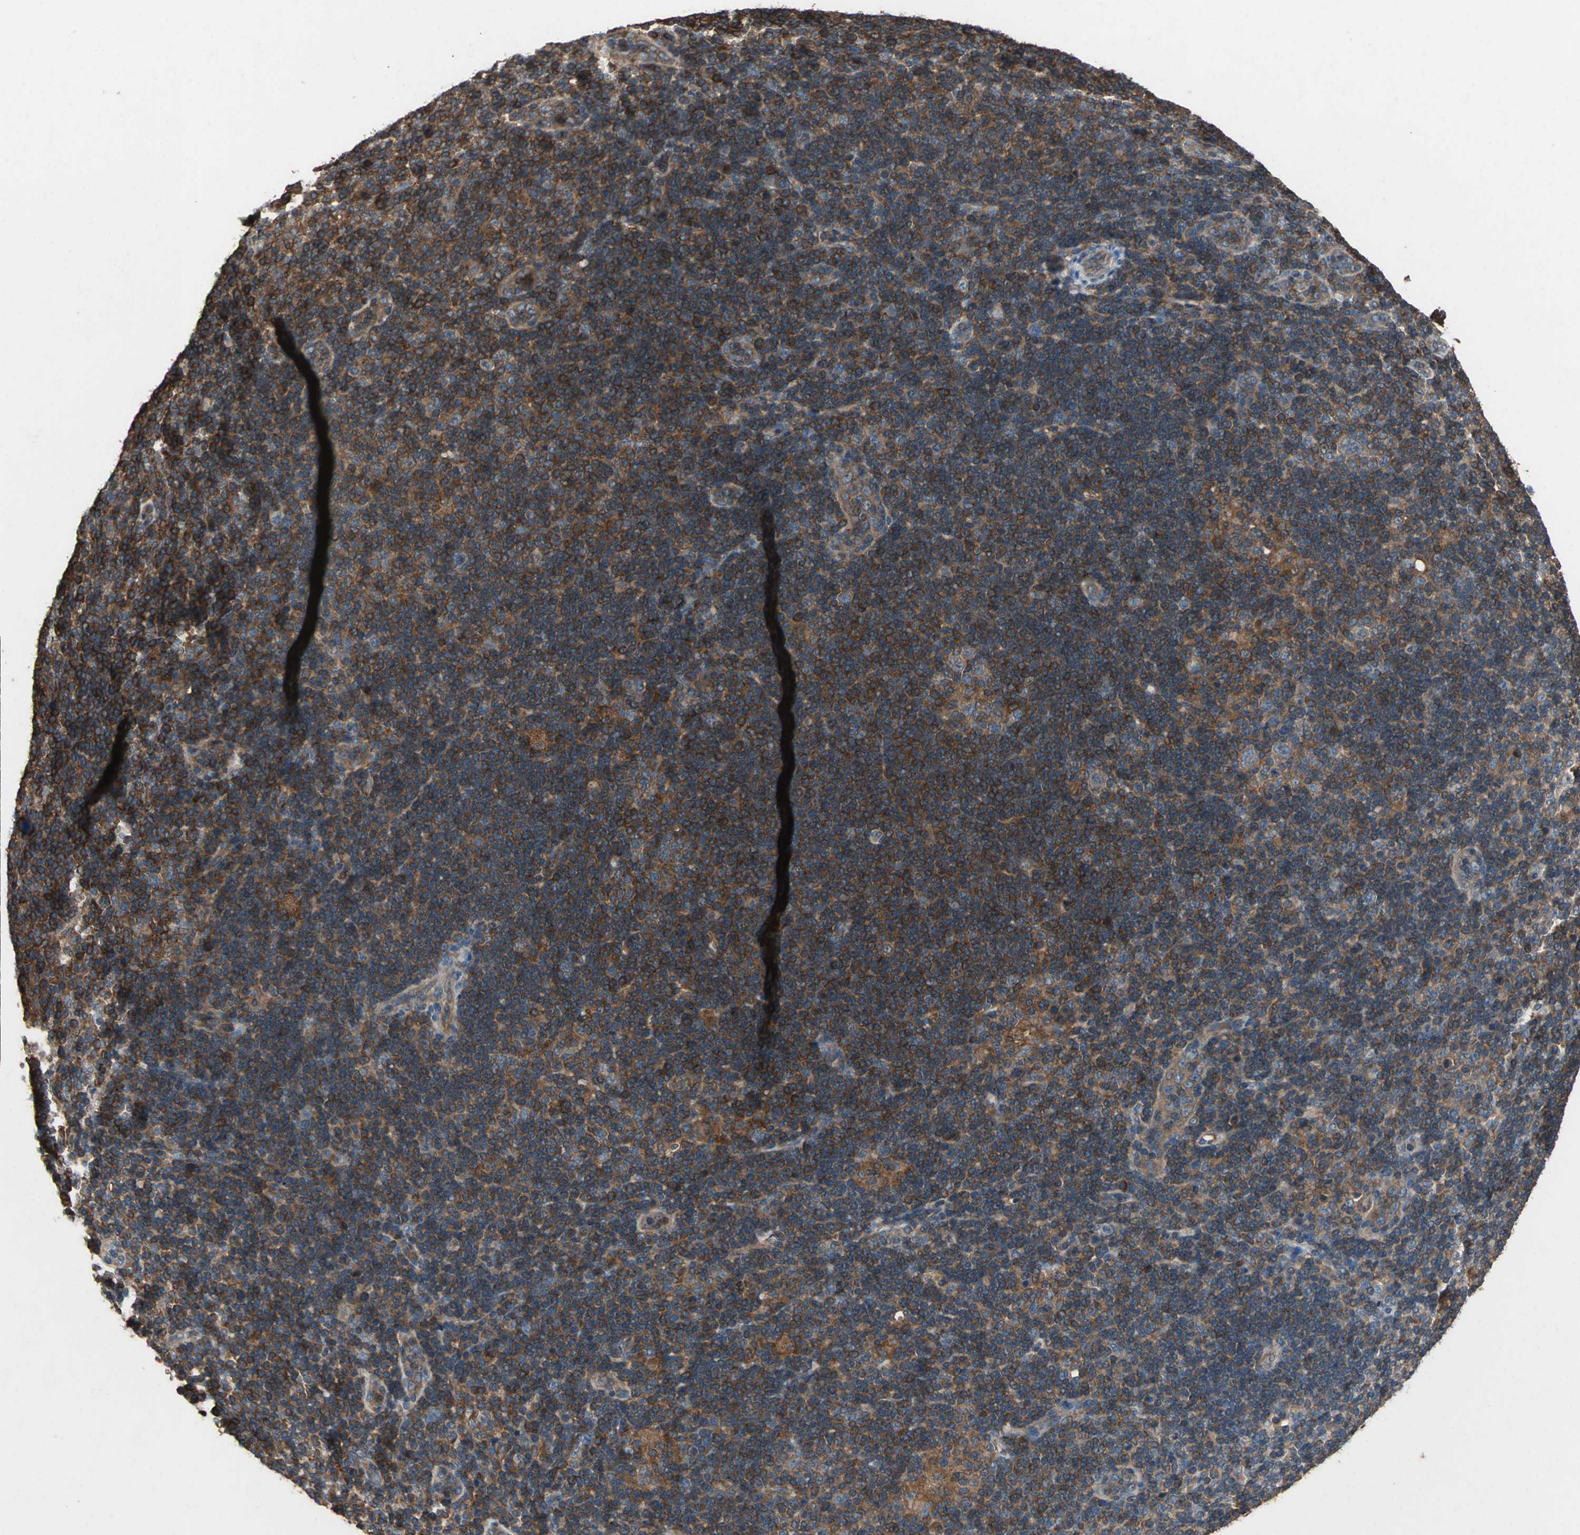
{"staining": {"intensity": "strong", "quantity": ">75%", "location": "cytoplasmic/membranous"}, "tissue": "lymphoma", "cell_type": "Tumor cells", "image_type": "cancer", "snomed": [{"axis": "morphology", "description": "Hodgkin's disease, NOS"}, {"axis": "topography", "description": "Lymph node"}], "caption": "Brown immunohistochemical staining in human lymphoma reveals strong cytoplasmic/membranous staining in approximately >75% of tumor cells.", "gene": "CAPN1", "patient": {"sex": "female", "age": 57}}